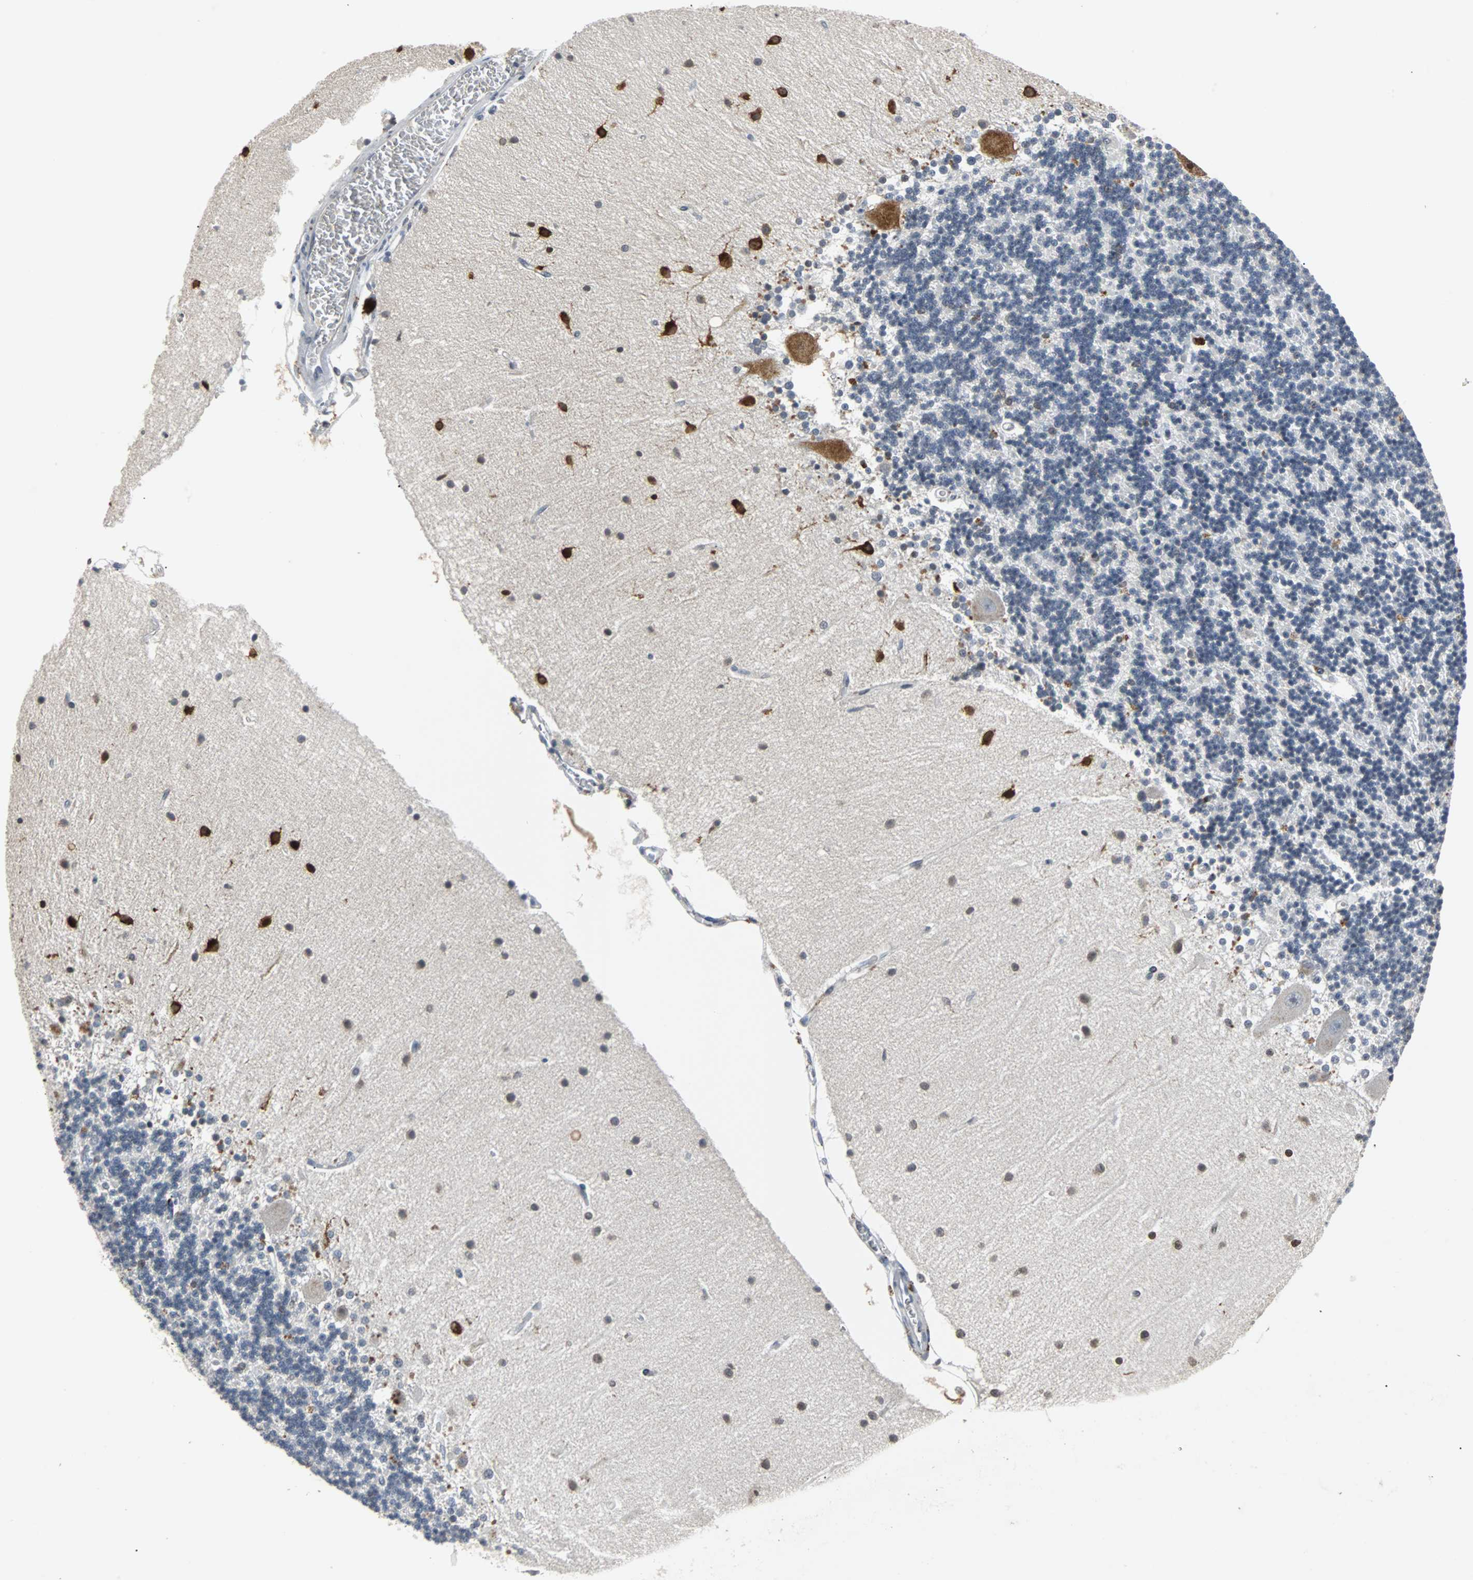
{"staining": {"intensity": "strong", "quantity": "<25%", "location": "nuclear"}, "tissue": "cerebellum", "cell_type": "Cells in granular layer", "image_type": "normal", "snomed": [{"axis": "morphology", "description": "Normal tissue, NOS"}, {"axis": "topography", "description": "Cerebellum"}], "caption": "Protein expression by immunohistochemistry (IHC) demonstrates strong nuclear staining in approximately <25% of cells in granular layer in unremarkable cerebellum. (Stains: DAB in brown, nuclei in blue, Microscopy: brightfield microscopy at high magnification).", "gene": "HLX", "patient": {"sex": "female", "age": 54}}